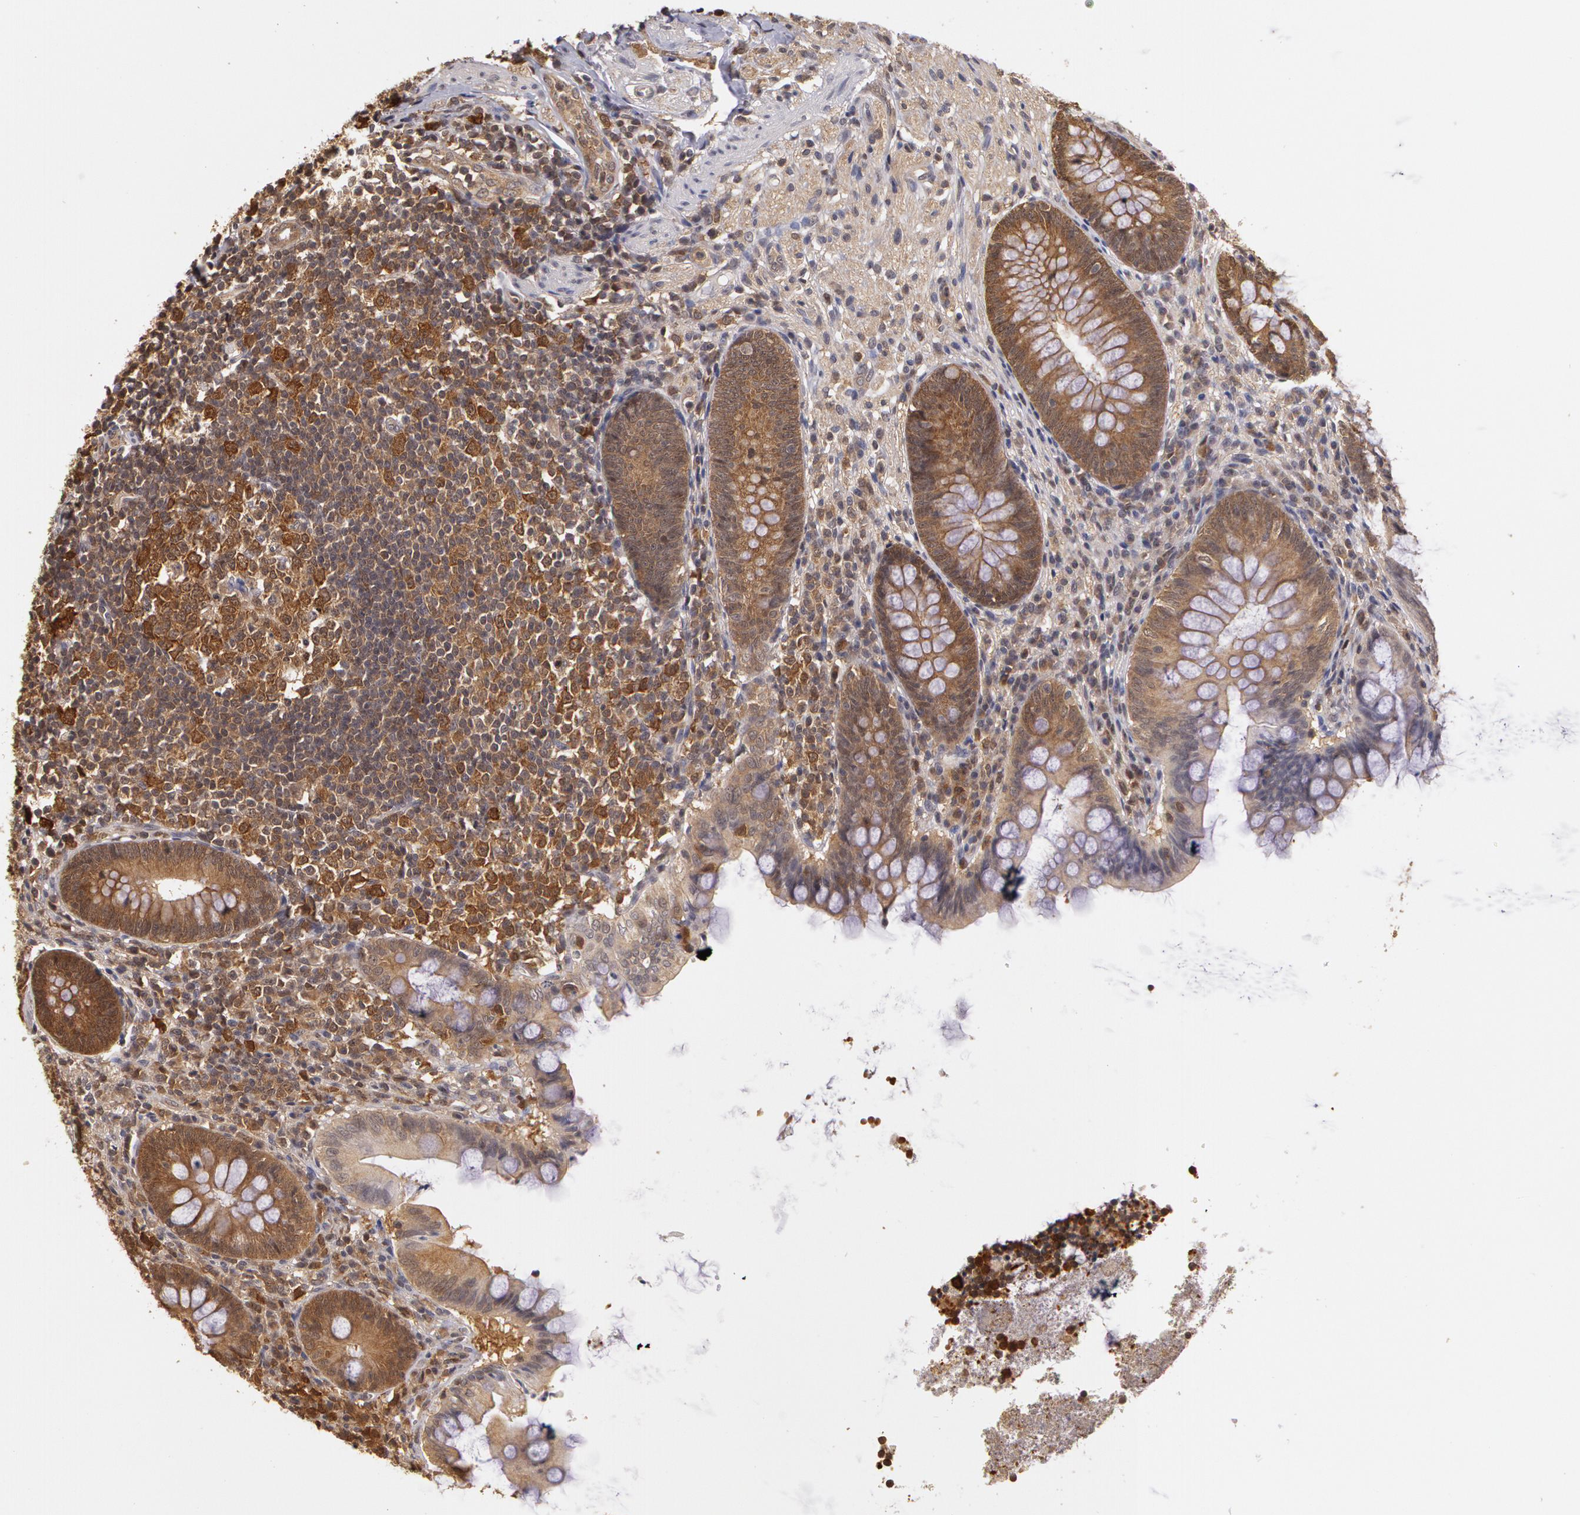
{"staining": {"intensity": "moderate", "quantity": ">75%", "location": "cytoplasmic/membranous"}, "tissue": "appendix", "cell_type": "Glandular cells", "image_type": "normal", "snomed": [{"axis": "morphology", "description": "Normal tissue, NOS"}, {"axis": "topography", "description": "Appendix"}], "caption": "Normal appendix exhibits moderate cytoplasmic/membranous expression in about >75% of glandular cells, visualized by immunohistochemistry.", "gene": "AHSA1", "patient": {"sex": "female", "age": 66}}